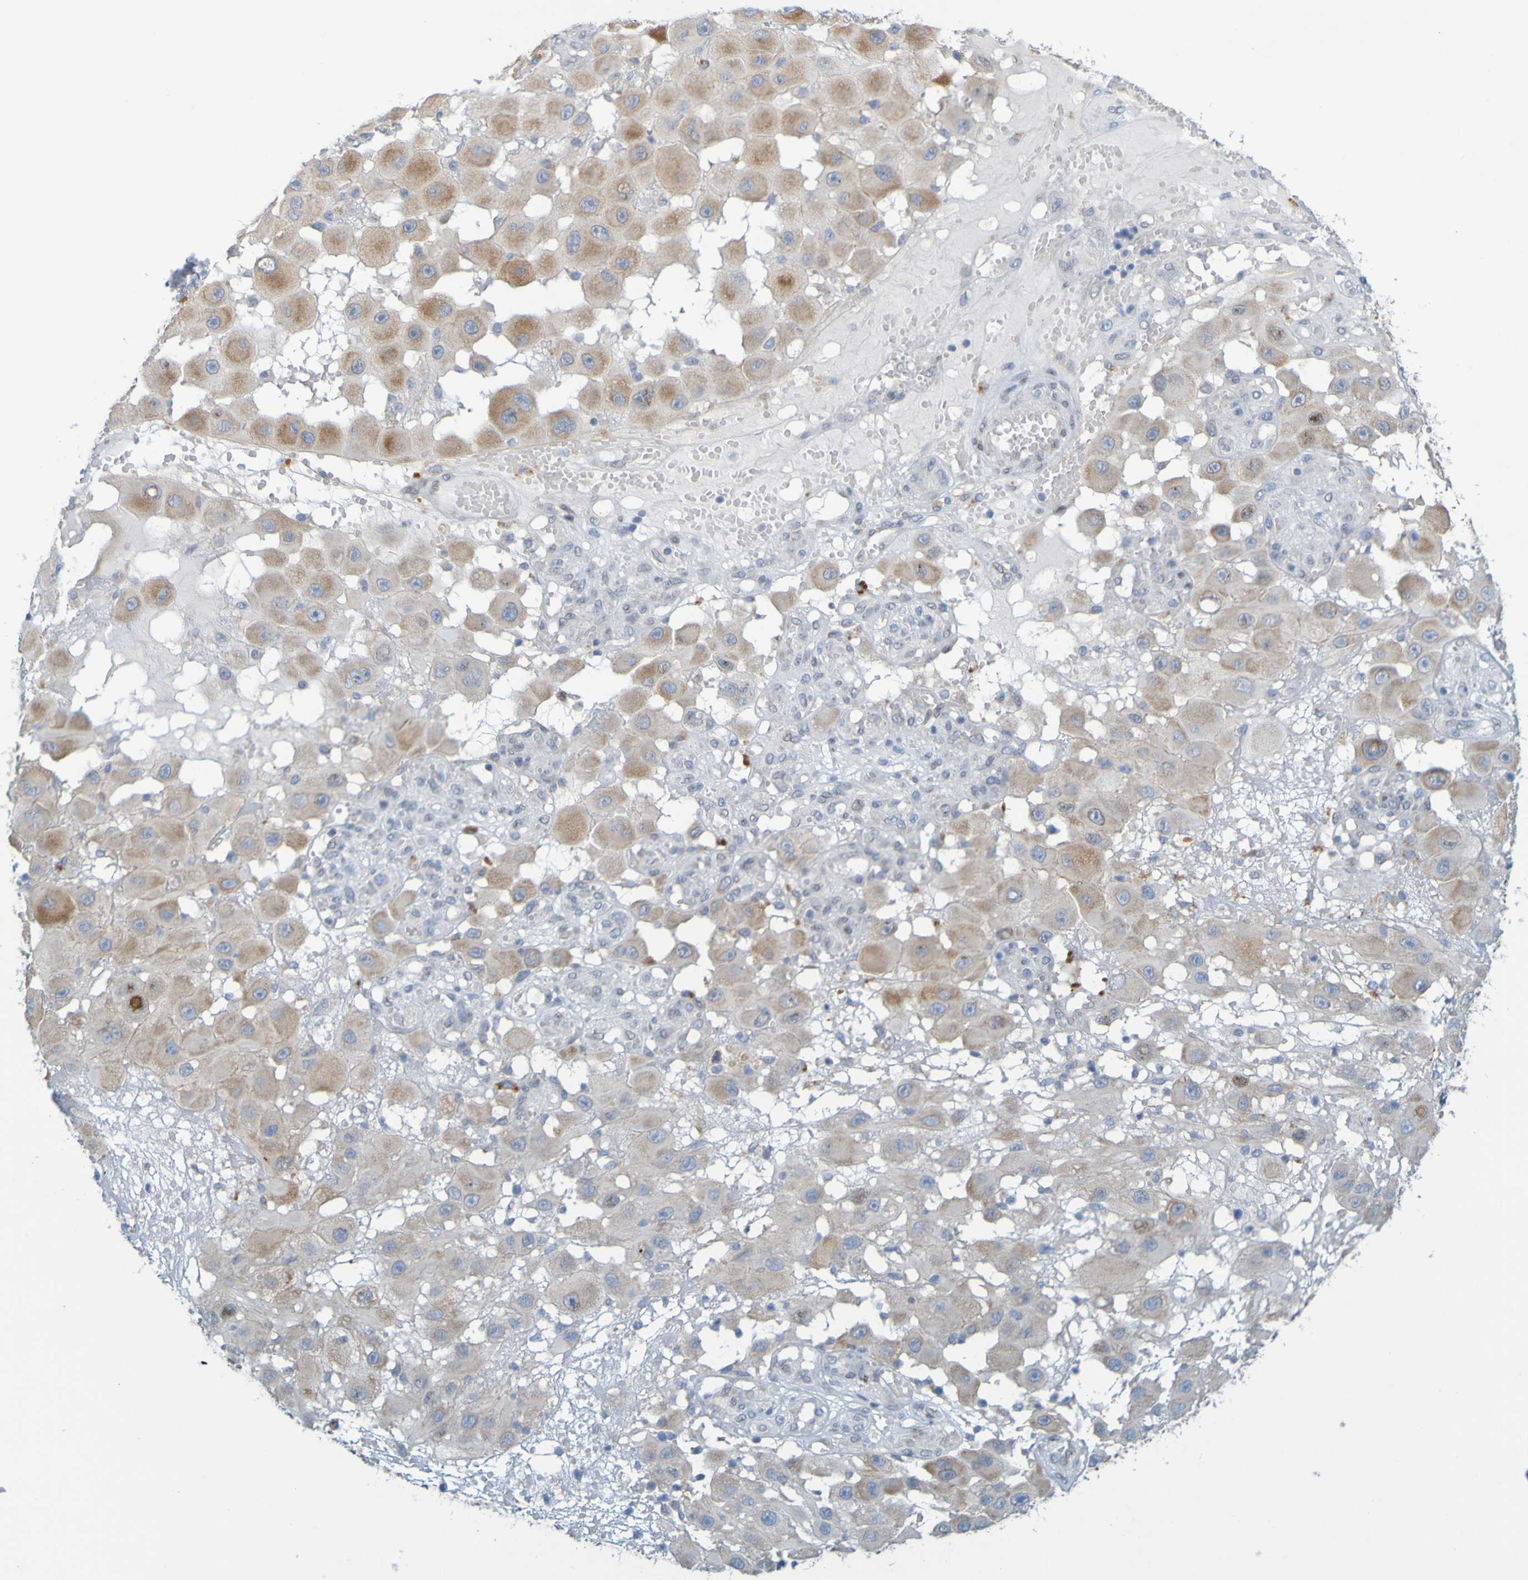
{"staining": {"intensity": "moderate", "quantity": ">75%", "location": "cytoplasmic/membranous"}, "tissue": "melanoma", "cell_type": "Tumor cells", "image_type": "cancer", "snomed": [{"axis": "morphology", "description": "Malignant melanoma, NOS"}, {"axis": "topography", "description": "Skin"}], "caption": "DAB immunohistochemical staining of malignant melanoma reveals moderate cytoplasmic/membranous protein expression in about >75% of tumor cells.", "gene": "MAG", "patient": {"sex": "female", "age": 81}}